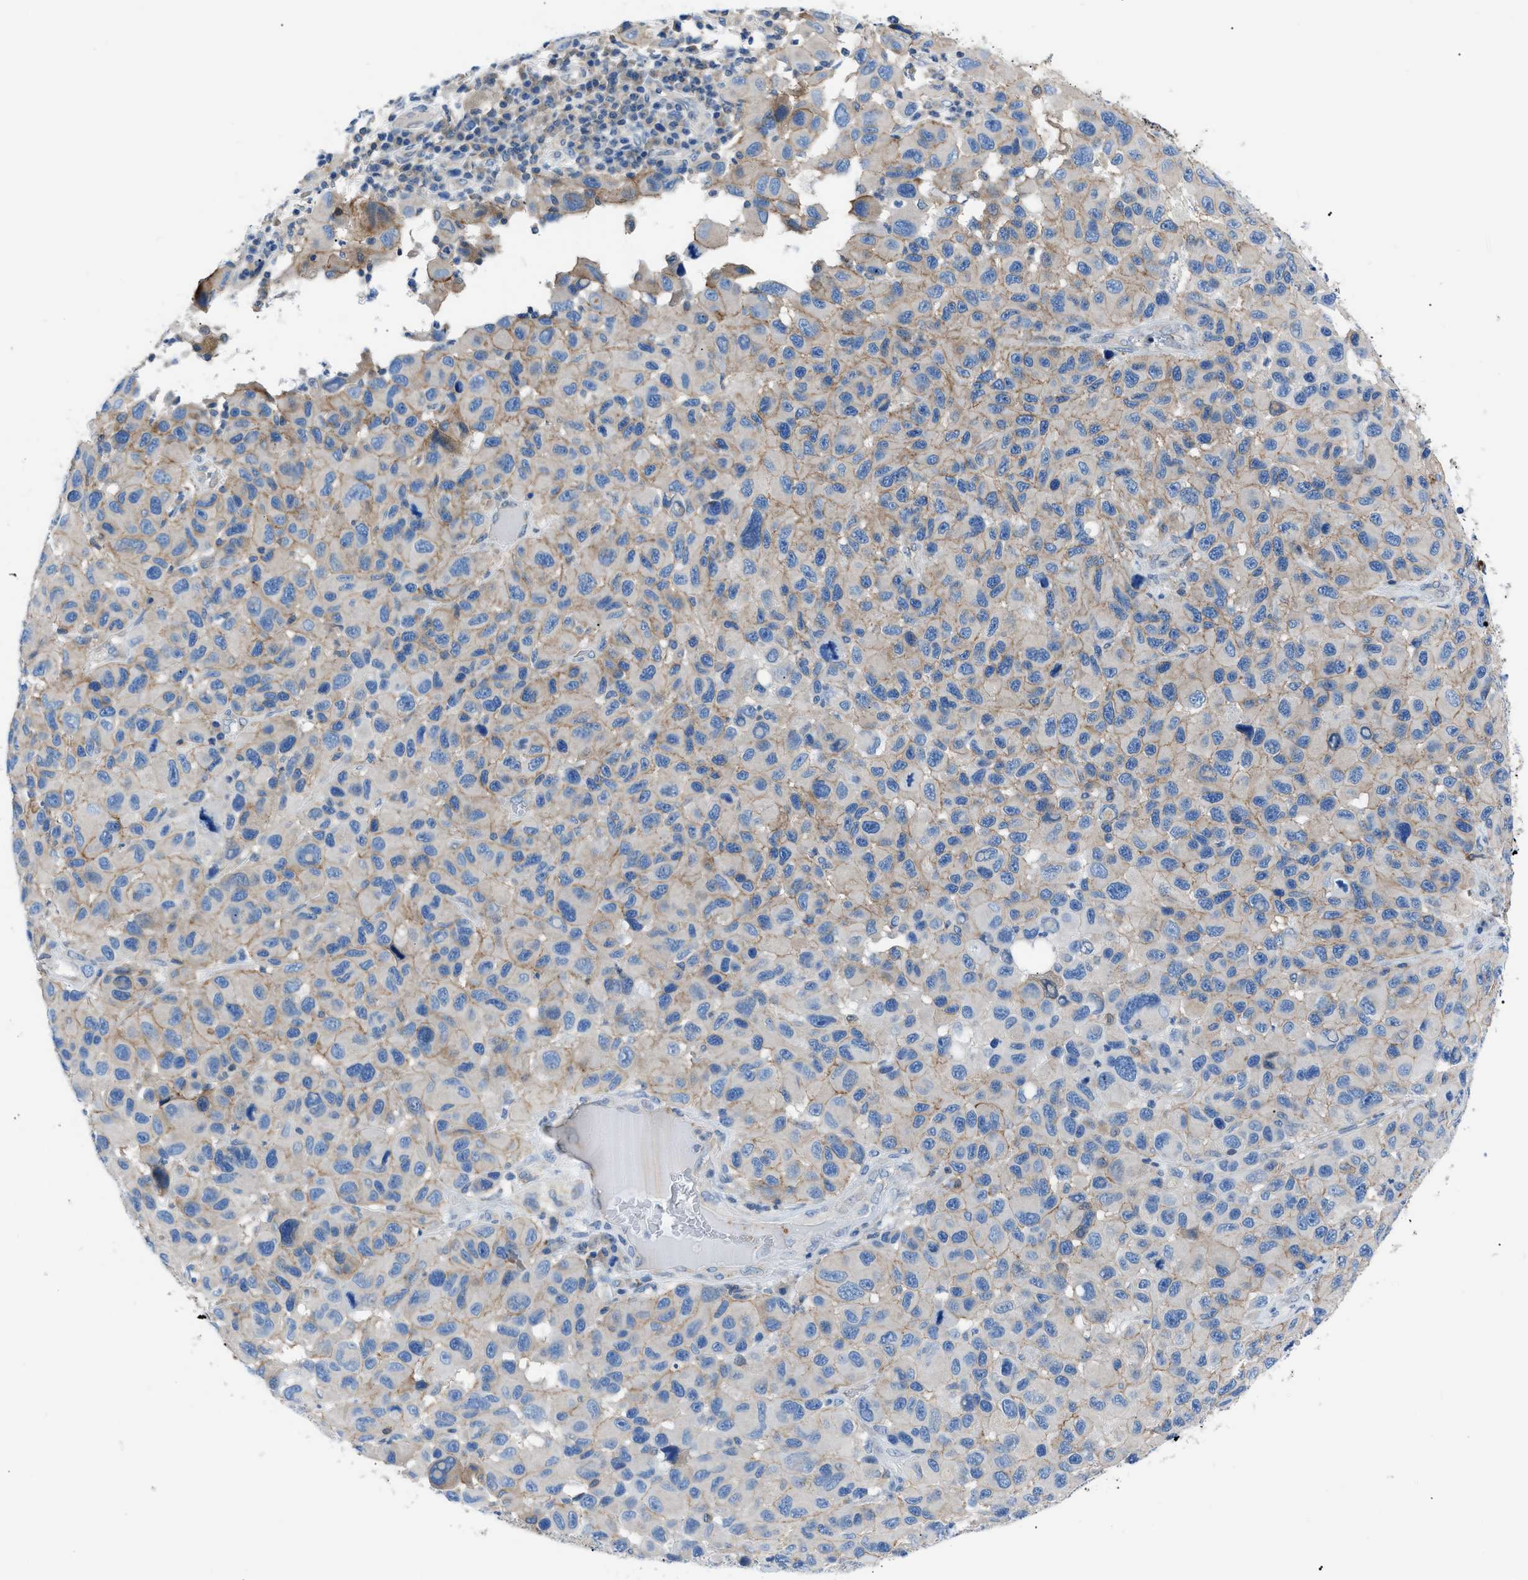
{"staining": {"intensity": "moderate", "quantity": "25%-75%", "location": "cytoplasmic/membranous"}, "tissue": "melanoma", "cell_type": "Tumor cells", "image_type": "cancer", "snomed": [{"axis": "morphology", "description": "Malignant melanoma, NOS"}, {"axis": "topography", "description": "Skin"}], "caption": "Immunohistochemical staining of melanoma shows medium levels of moderate cytoplasmic/membranous protein staining in about 25%-75% of tumor cells. The protein of interest is shown in brown color, while the nuclei are stained blue.", "gene": "ZDHHC24", "patient": {"sex": "male", "age": 53}}